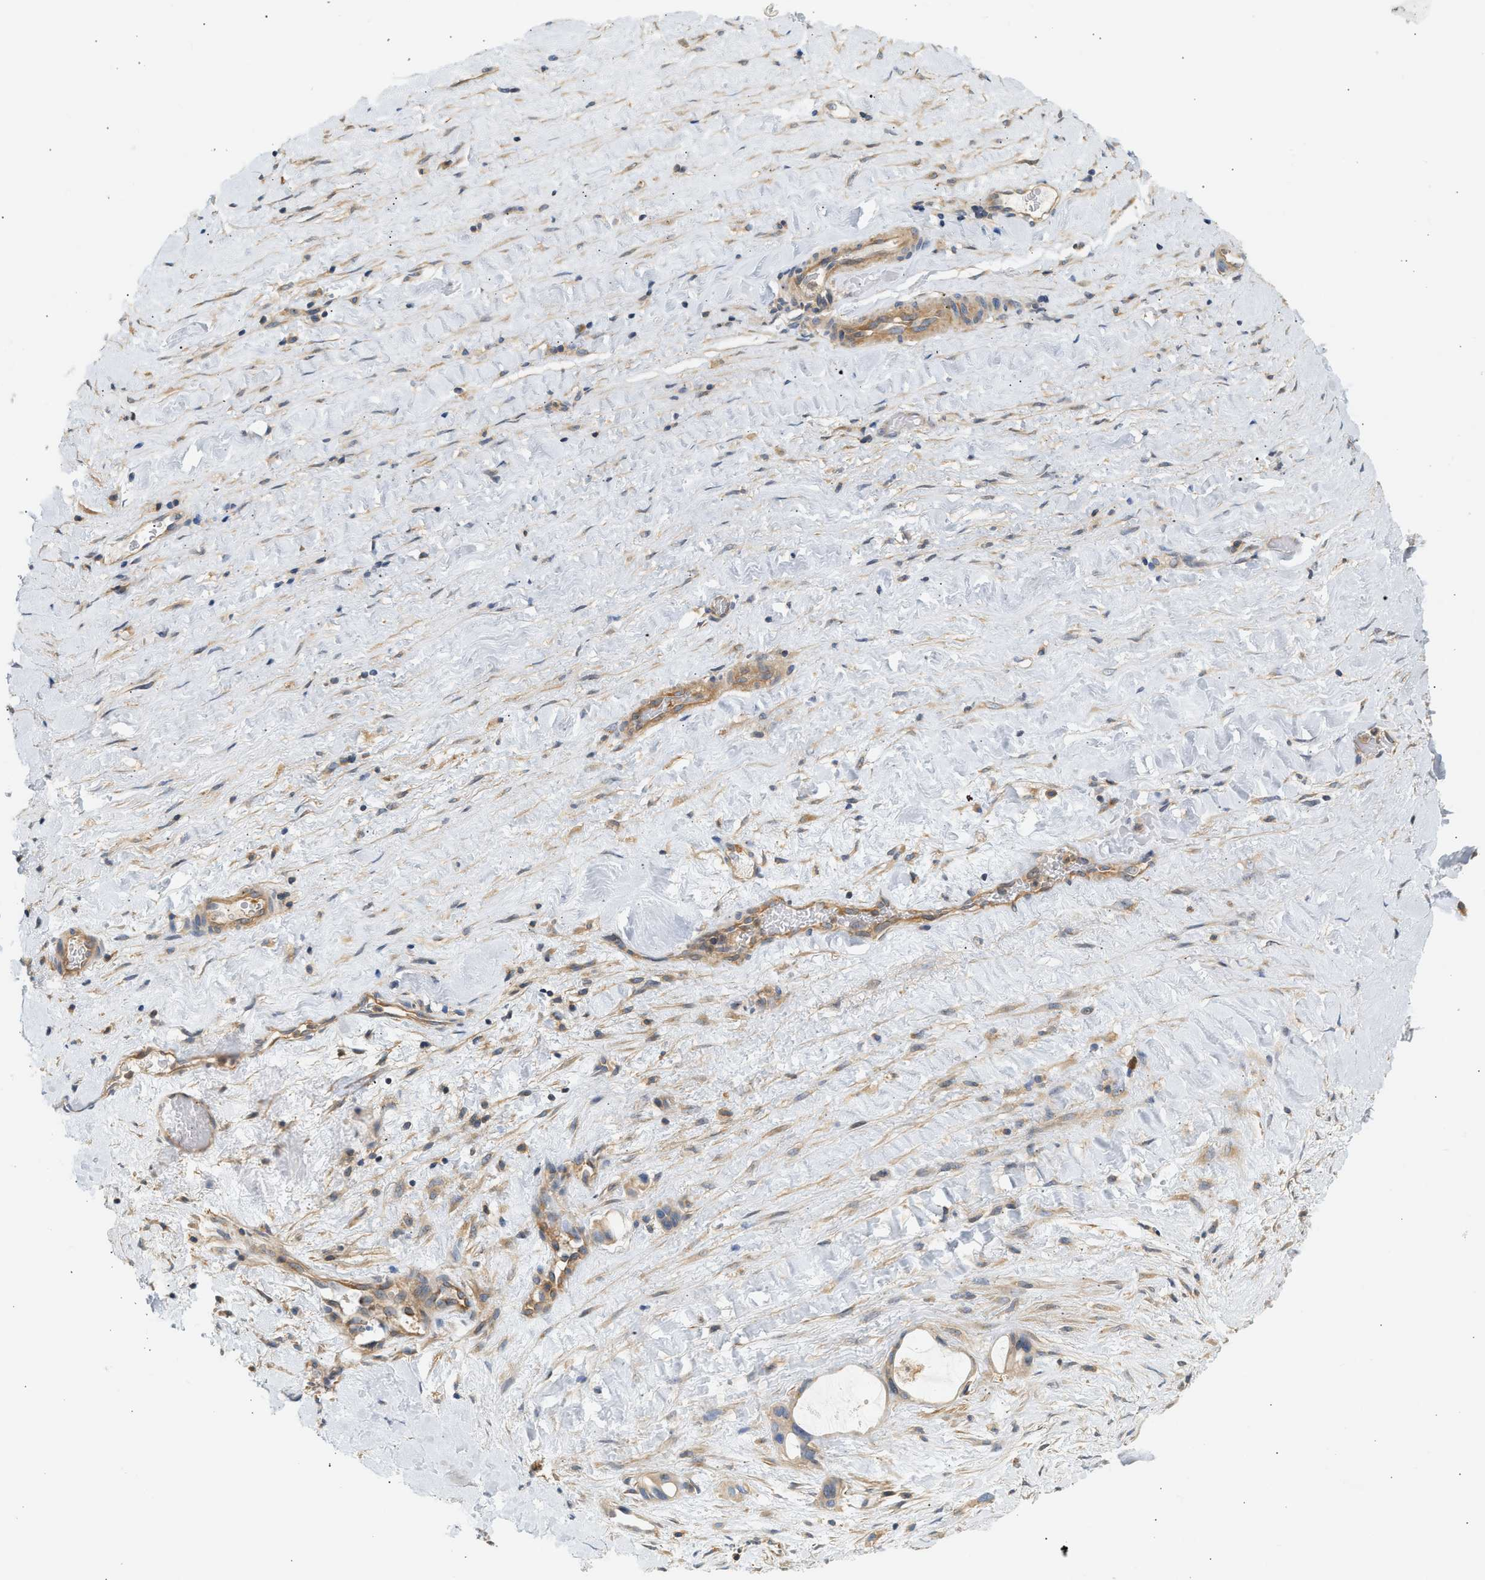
{"staining": {"intensity": "weak", "quantity": ">75%", "location": "cytoplasmic/membranous"}, "tissue": "liver cancer", "cell_type": "Tumor cells", "image_type": "cancer", "snomed": [{"axis": "morphology", "description": "Cholangiocarcinoma"}, {"axis": "topography", "description": "Liver"}], "caption": "A histopathology image showing weak cytoplasmic/membranous expression in approximately >75% of tumor cells in cholangiocarcinoma (liver), as visualized by brown immunohistochemical staining.", "gene": "PAFAH1B1", "patient": {"sex": "female", "age": 65}}